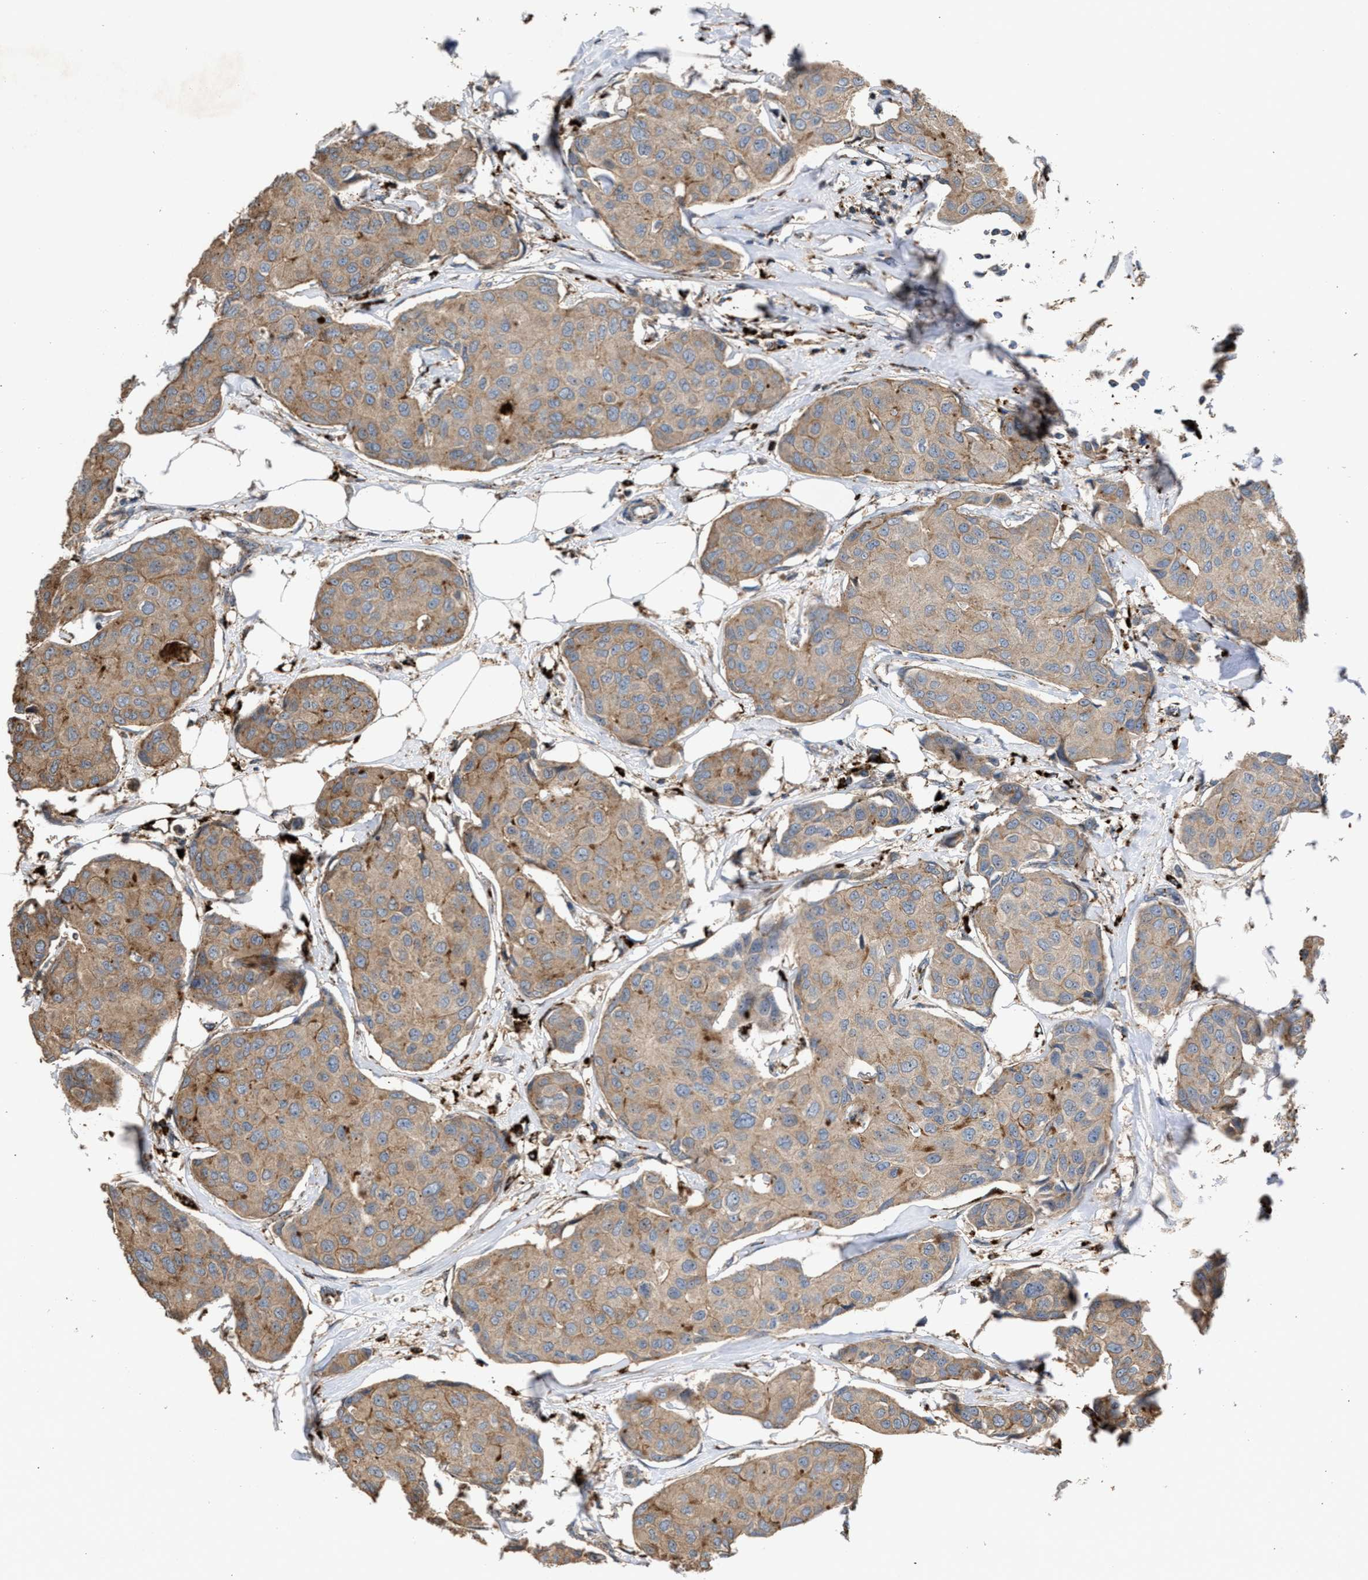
{"staining": {"intensity": "weak", "quantity": ">75%", "location": "cytoplasmic/membranous"}, "tissue": "breast cancer", "cell_type": "Tumor cells", "image_type": "cancer", "snomed": [{"axis": "morphology", "description": "Duct carcinoma"}, {"axis": "topography", "description": "Breast"}], "caption": "Breast cancer (intraductal carcinoma) tissue reveals weak cytoplasmic/membranous expression in approximately >75% of tumor cells", "gene": "ELMO3", "patient": {"sex": "female", "age": 80}}